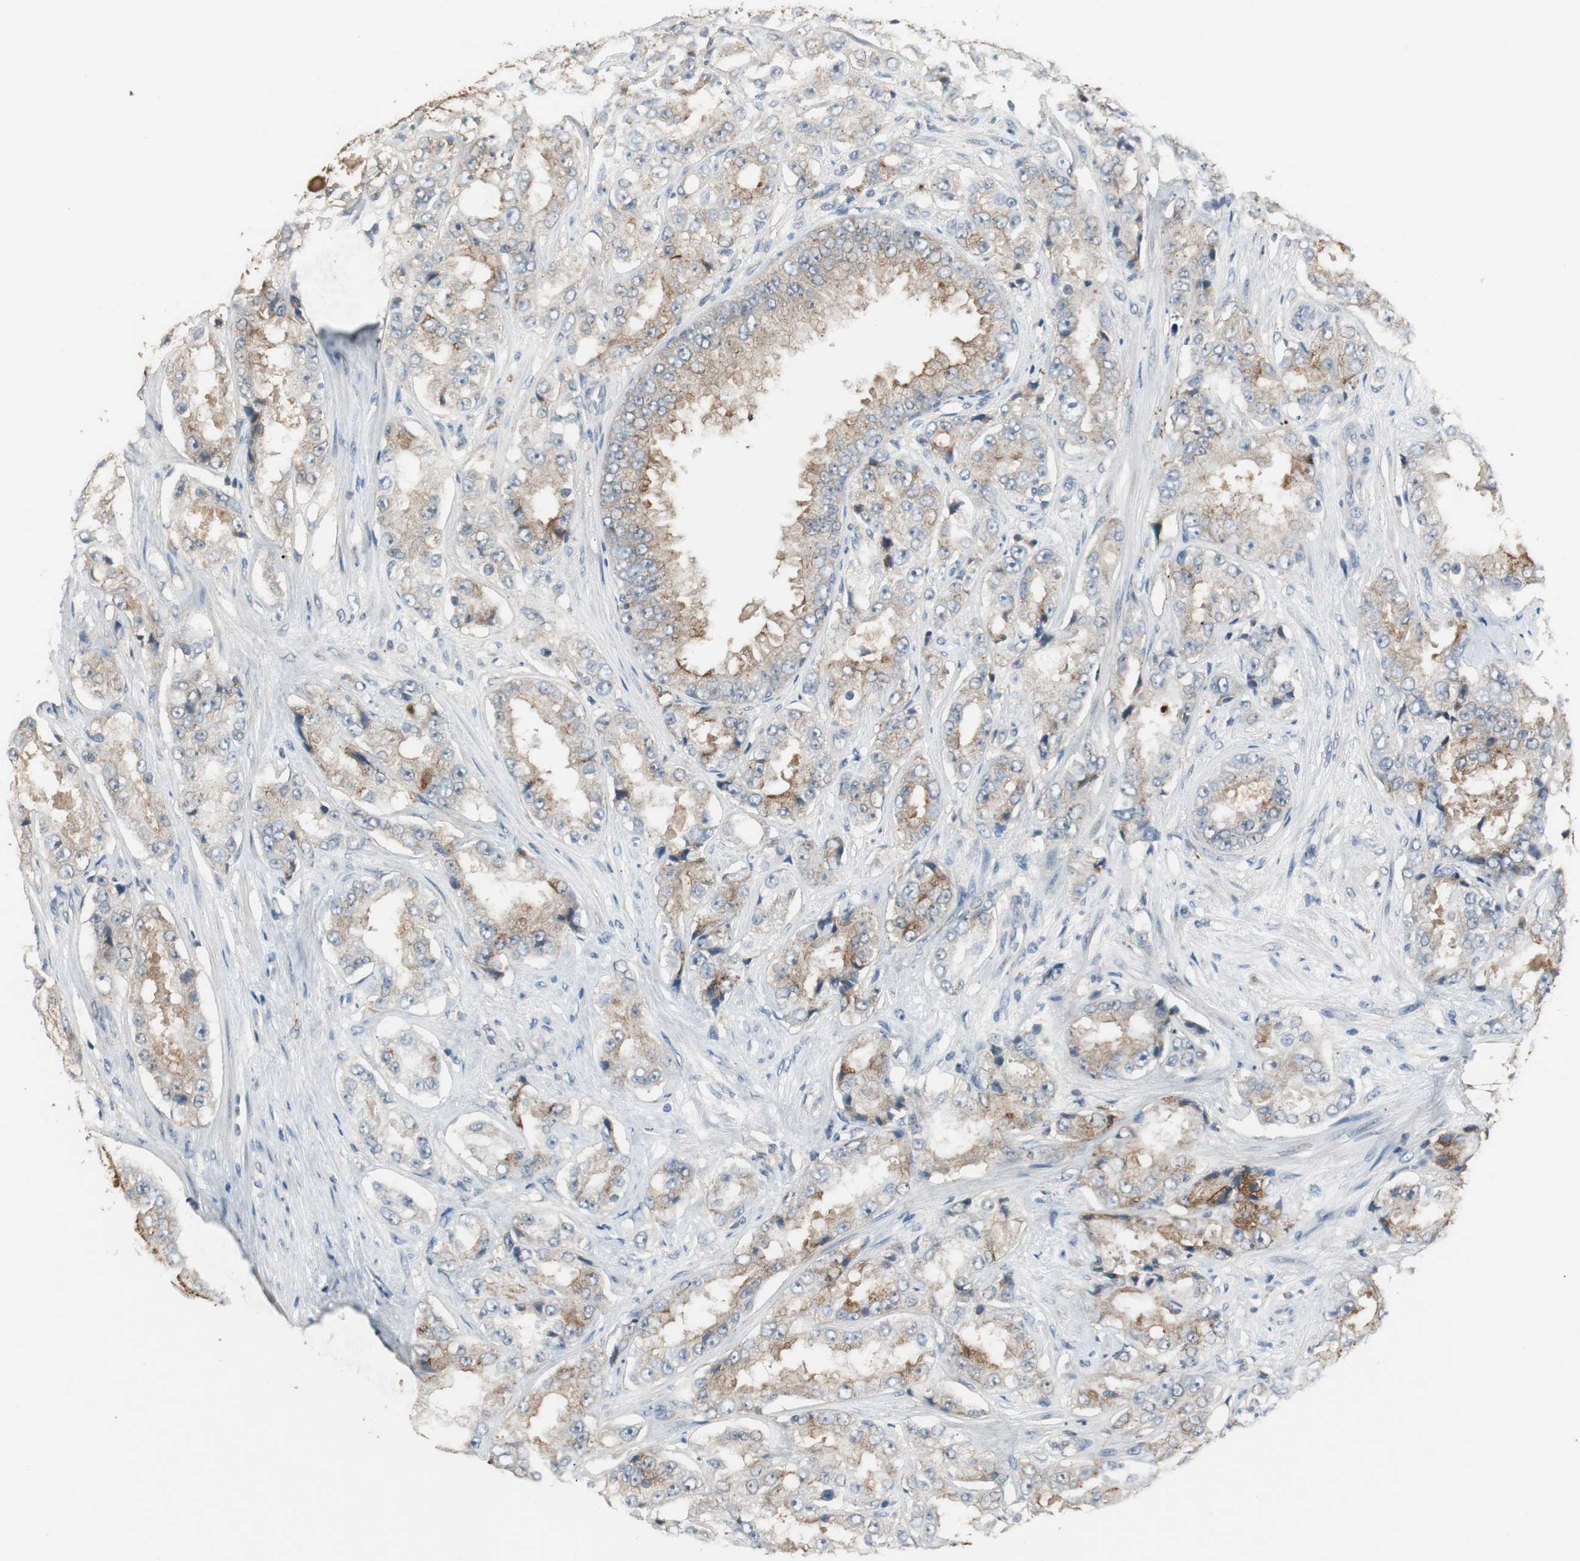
{"staining": {"intensity": "moderate", "quantity": "25%-75%", "location": "cytoplasmic/membranous"}, "tissue": "prostate cancer", "cell_type": "Tumor cells", "image_type": "cancer", "snomed": [{"axis": "morphology", "description": "Adenocarcinoma, High grade"}, {"axis": "topography", "description": "Prostate"}], "caption": "Prostate high-grade adenocarcinoma was stained to show a protein in brown. There is medium levels of moderate cytoplasmic/membranous positivity in about 25%-75% of tumor cells. Immunohistochemistry (ihc) stains the protein of interest in brown and the nuclei are stained blue.", "gene": "PTPRN2", "patient": {"sex": "male", "age": 73}}